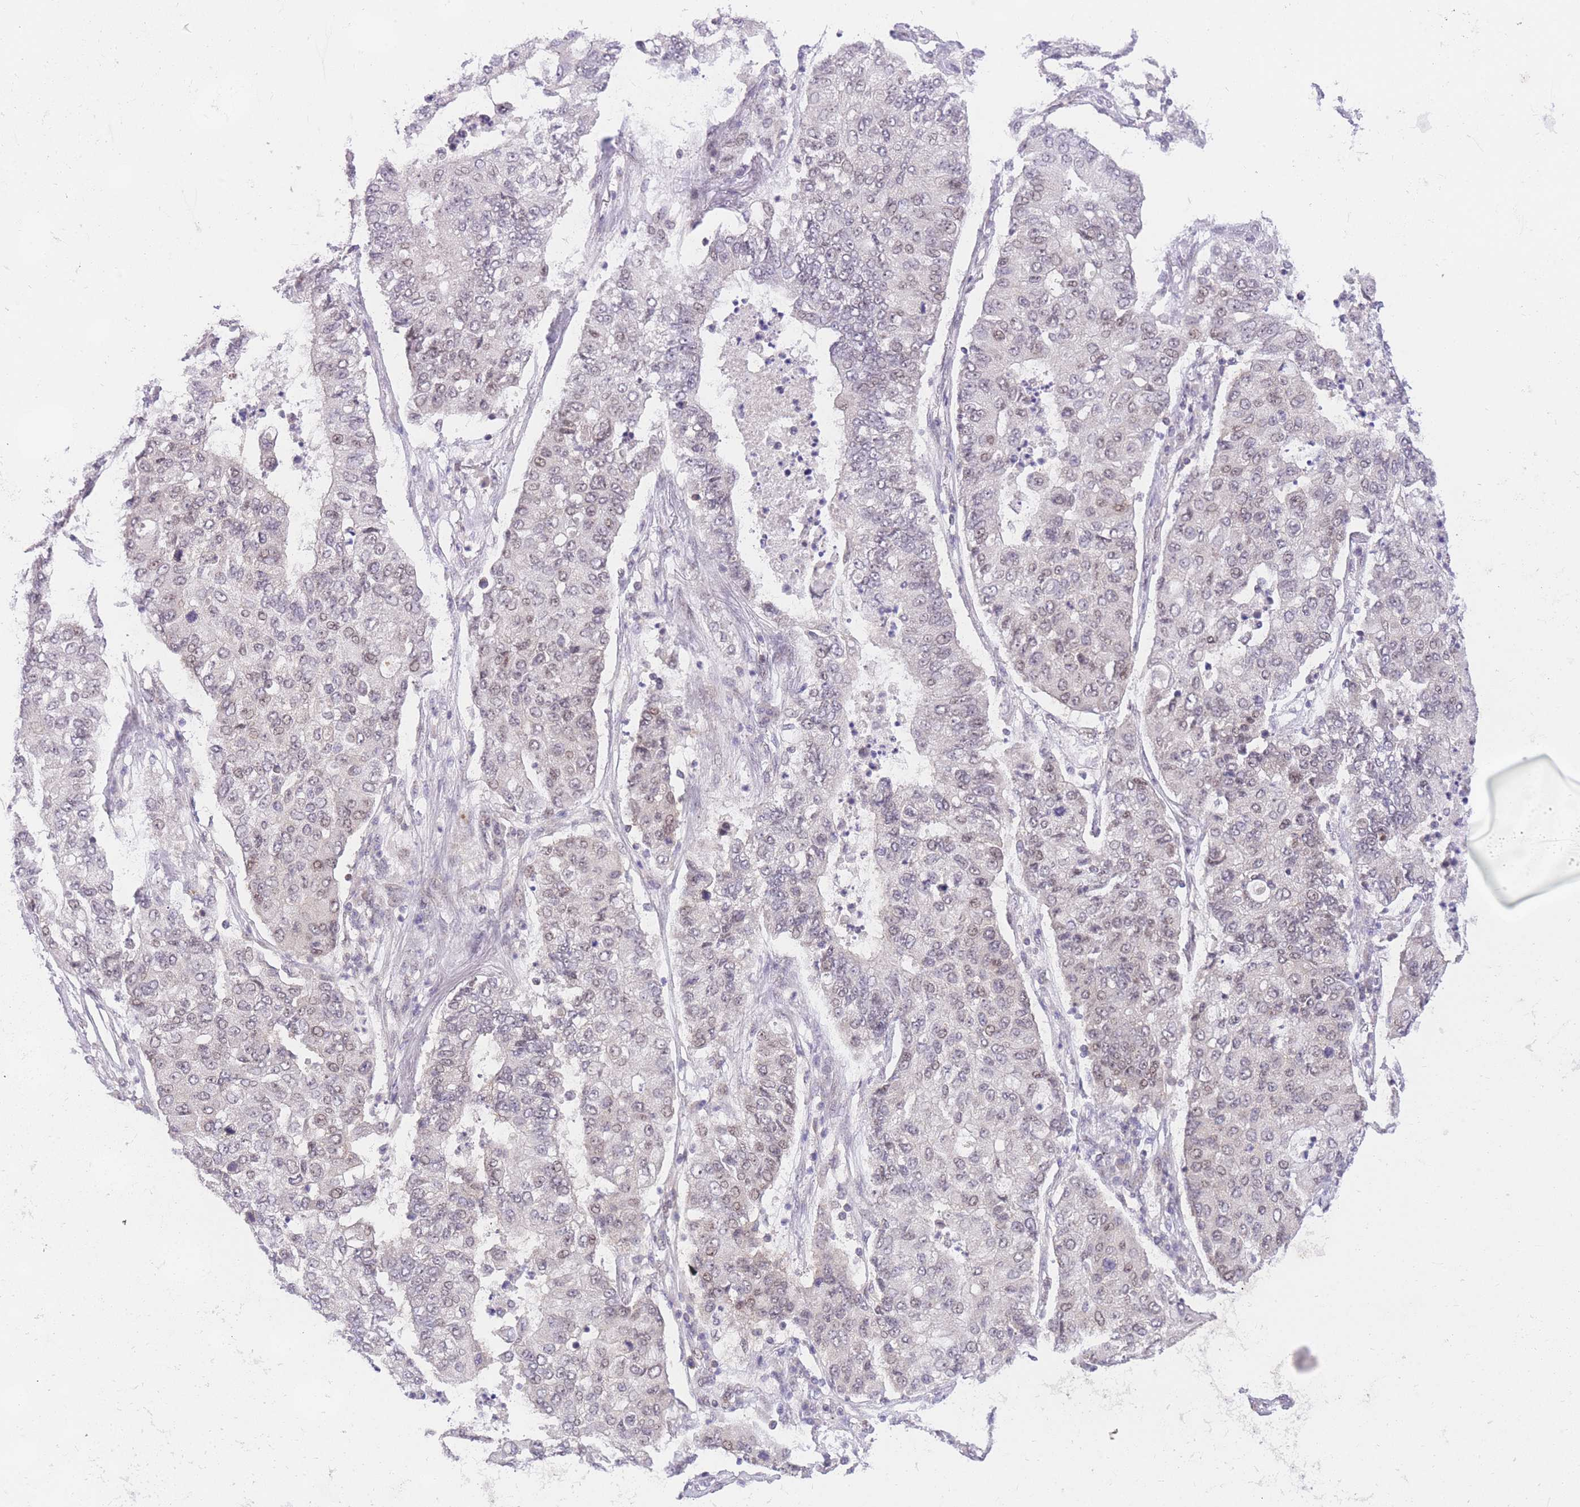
{"staining": {"intensity": "weak", "quantity": "25%-75%", "location": "nuclear"}, "tissue": "lung cancer", "cell_type": "Tumor cells", "image_type": "cancer", "snomed": [{"axis": "morphology", "description": "Squamous cell carcinoma, NOS"}, {"axis": "topography", "description": "Lung"}], "caption": "Protein expression by immunohistochemistry (IHC) exhibits weak nuclear expression in approximately 25%-75% of tumor cells in lung squamous cell carcinoma. The protein of interest is stained brown, and the nuclei are stained in blue (DAB (3,3'-diaminobenzidine) IHC with brightfield microscopy, high magnification).", "gene": "STK39", "patient": {"sex": "male", "age": 74}}